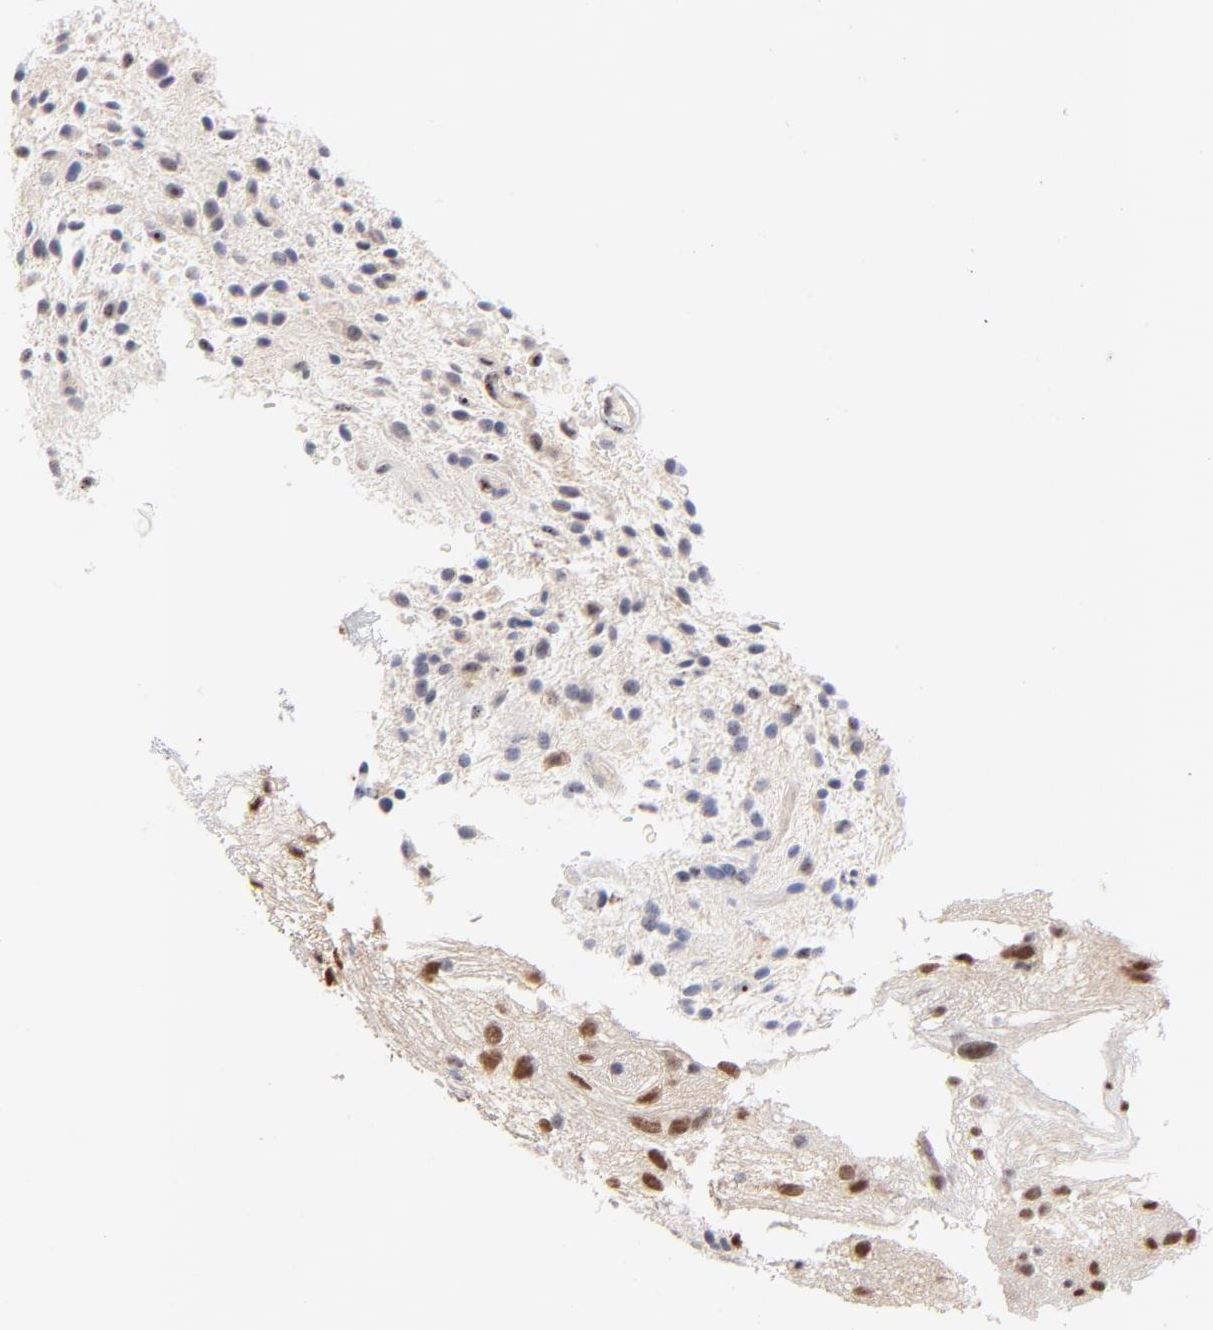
{"staining": {"intensity": "strong", "quantity": "<25%", "location": "nuclear"}, "tissue": "glioma", "cell_type": "Tumor cells", "image_type": "cancer", "snomed": [{"axis": "morphology", "description": "Glioma, malignant, NOS"}, {"axis": "topography", "description": "Cerebellum"}], "caption": "Glioma stained with a protein marker exhibits strong staining in tumor cells.", "gene": "STAT3", "patient": {"sex": "female", "age": 10}}